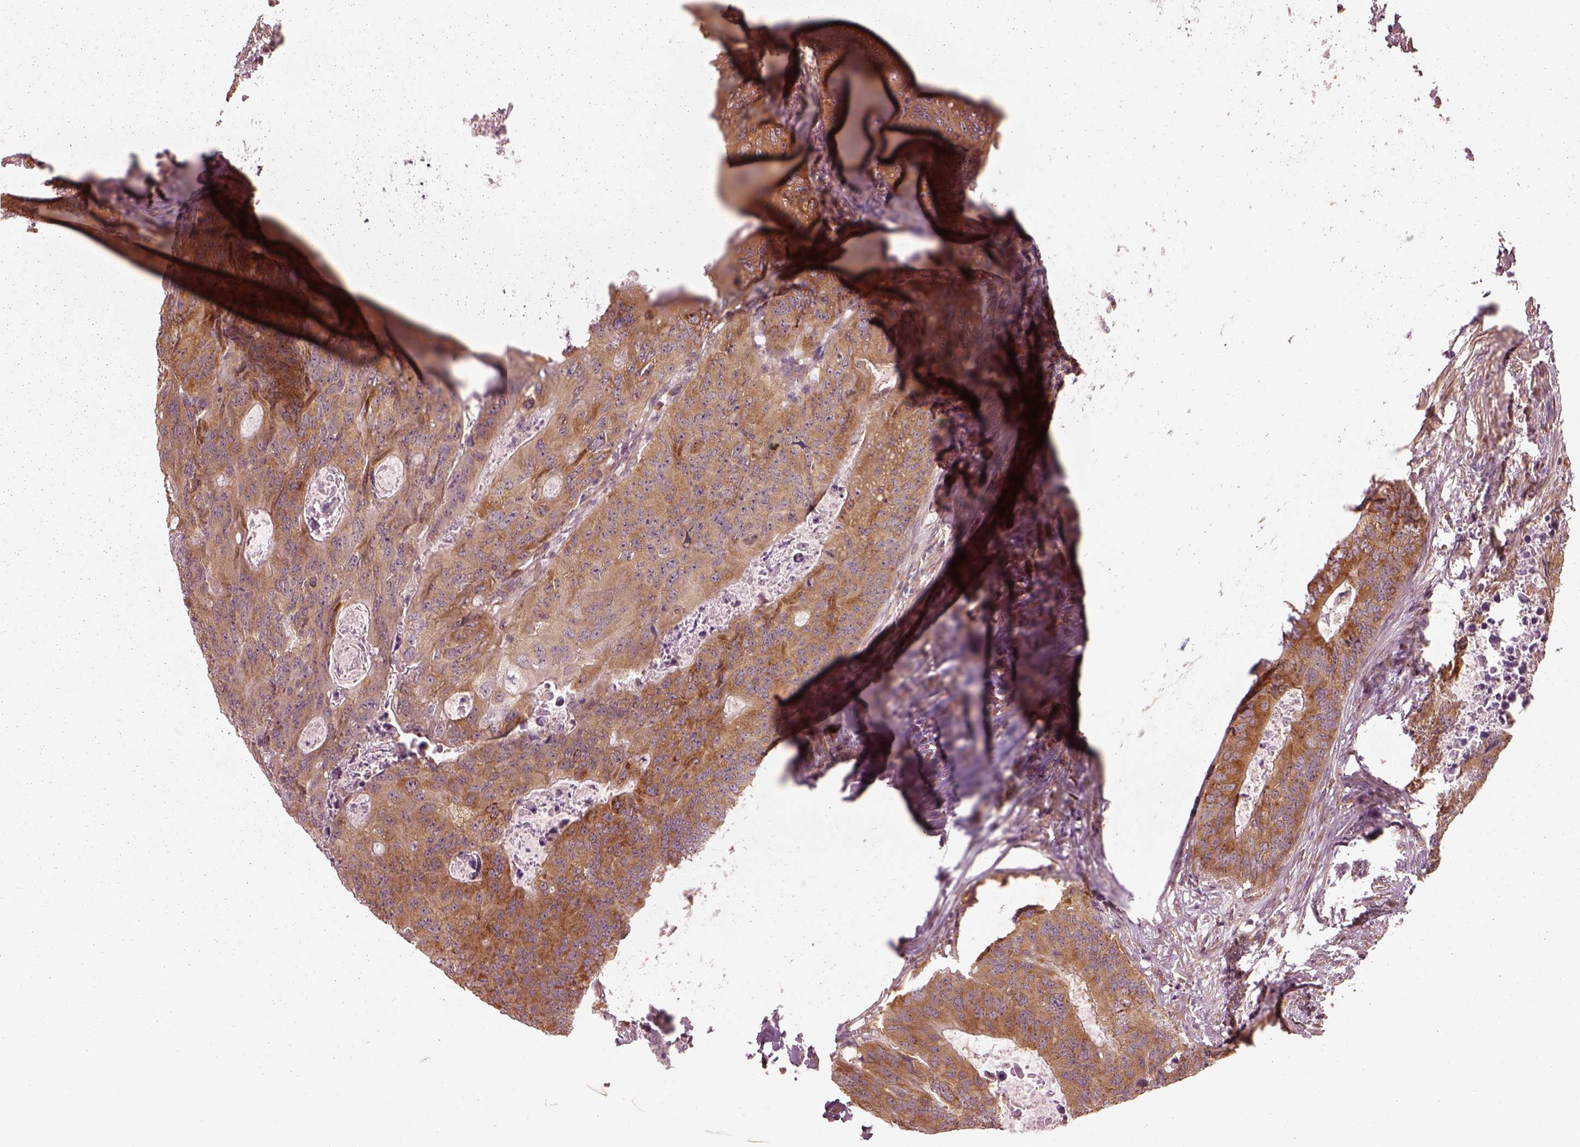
{"staining": {"intensity": "moderate", "quantity": ">75%", "location": "cytoplasmic/membranous"}, "tissue": "colorectal cancer", "cell_type": "Tumor cells", "image_type": "cancer", "snomed": [{"axis": "morphology", "description": "Adenocarcinoma, NOS"}, {"axis": "topography", "description": "Colon"}], "caption": "Protein staining of colorectal adenocarcinoma tissue reveals moderate cytoplasmic/membranous positivity in approximately >75% of tumor cells.", "gene": "LSM14A", "patient": {"sex": "male", "age": 67}}